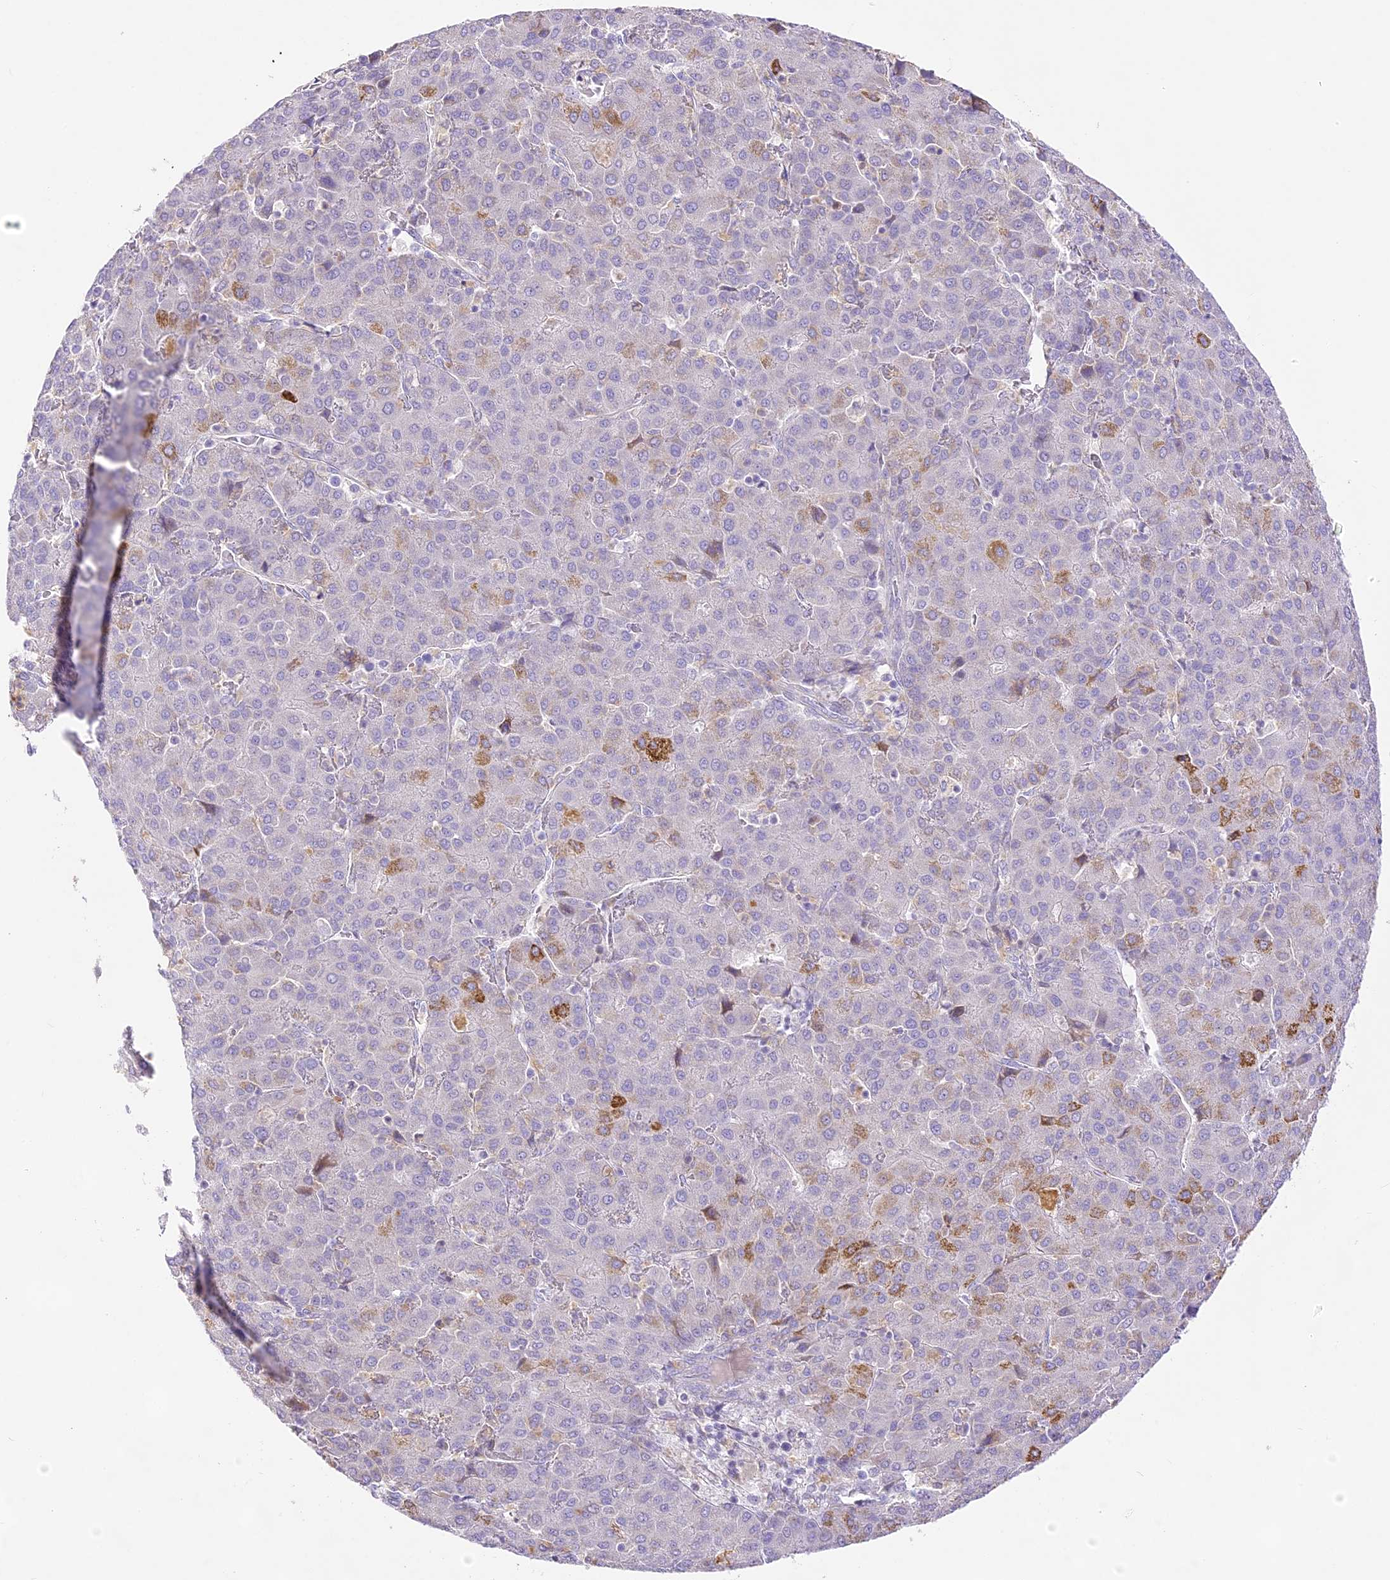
{"staining": {"intensity": "moderate", "quantity": "<25%", "location": "cytoplasmic/membranous"}, "tissue": "liver cancer", "cell_type": "Tumor cells", "image_type": "cancer", "snomed": [{"axis": "morphology", "description": "Carcinoma, Hepatocellular, NOS"}, {"axis": "topography", "description": "Liver"}], "caption": "High-magnification brightfield microscopy of liver cancer stained with DAB (brown) and counterstained with hematoxylin (blue). tumor cells exhibit moderate cytoplasmic/membranous expression is seen in approximately<25% of cells. Nuclei are stained in blue.", "gene": "CCDC30", "patient": {"sex": "male", "age": 65}}